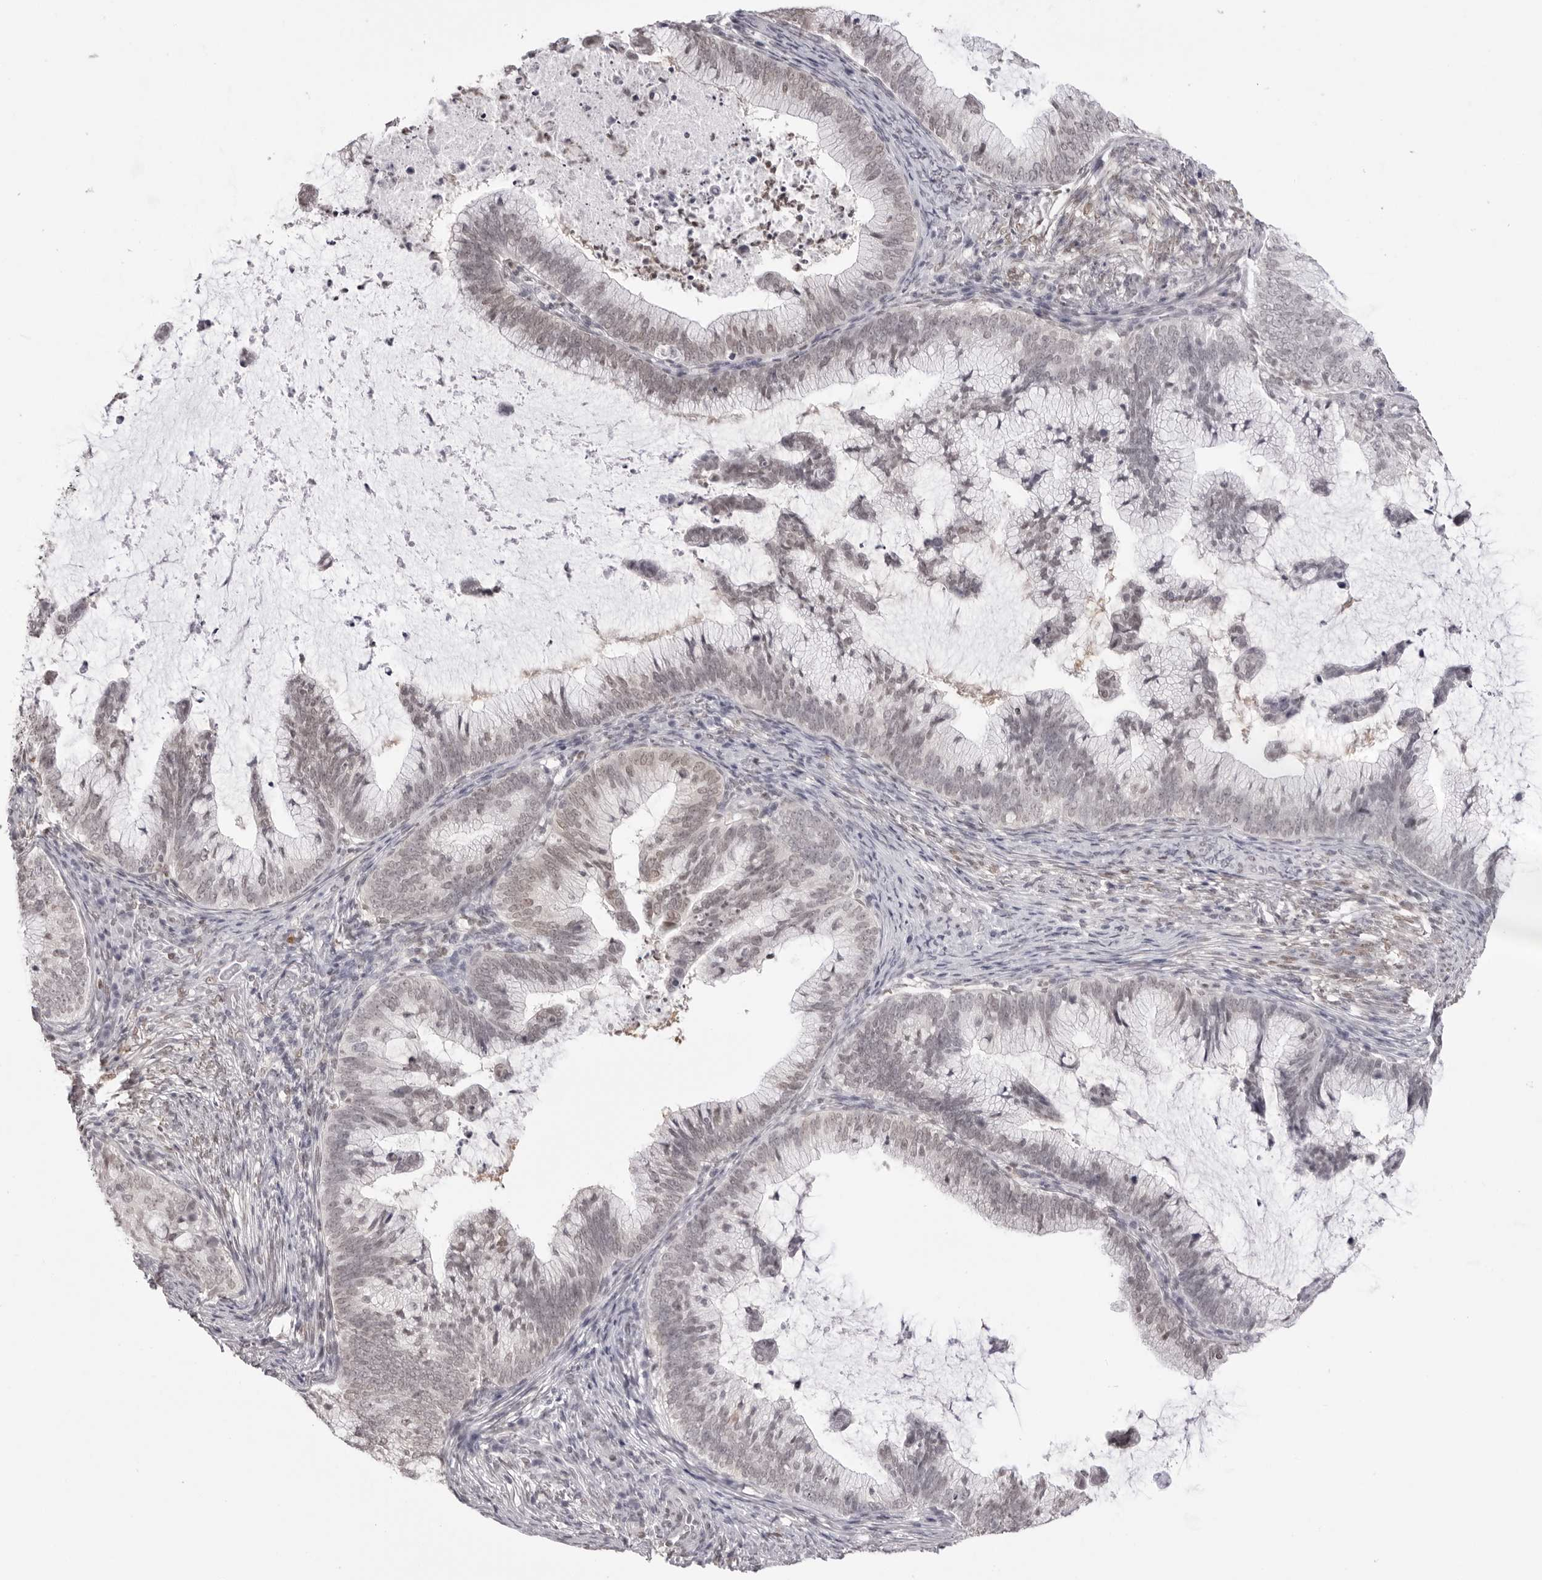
{"staining": {"intensity": "weak", "quantity": "25%-75%", "location": "nuclear"}, "tissue": "cervical cancer", "cell_type": "Tumor cells", "image_type": "cancer", "snomed": [{"axis": "morphology", "description": "Adenocarcinoma, NOS"}, {"axis": "topography", "description": "Cervix"}], "caption": "Tumor cells demonstrate low levels of weak nuclear expression in approximately 25%-75% of cells in cervical cancer (adenocarcinoma). Nuclei are stained in blue.", "gene": "HSPA4", "patient": {"sex": "female", "age": 36}}